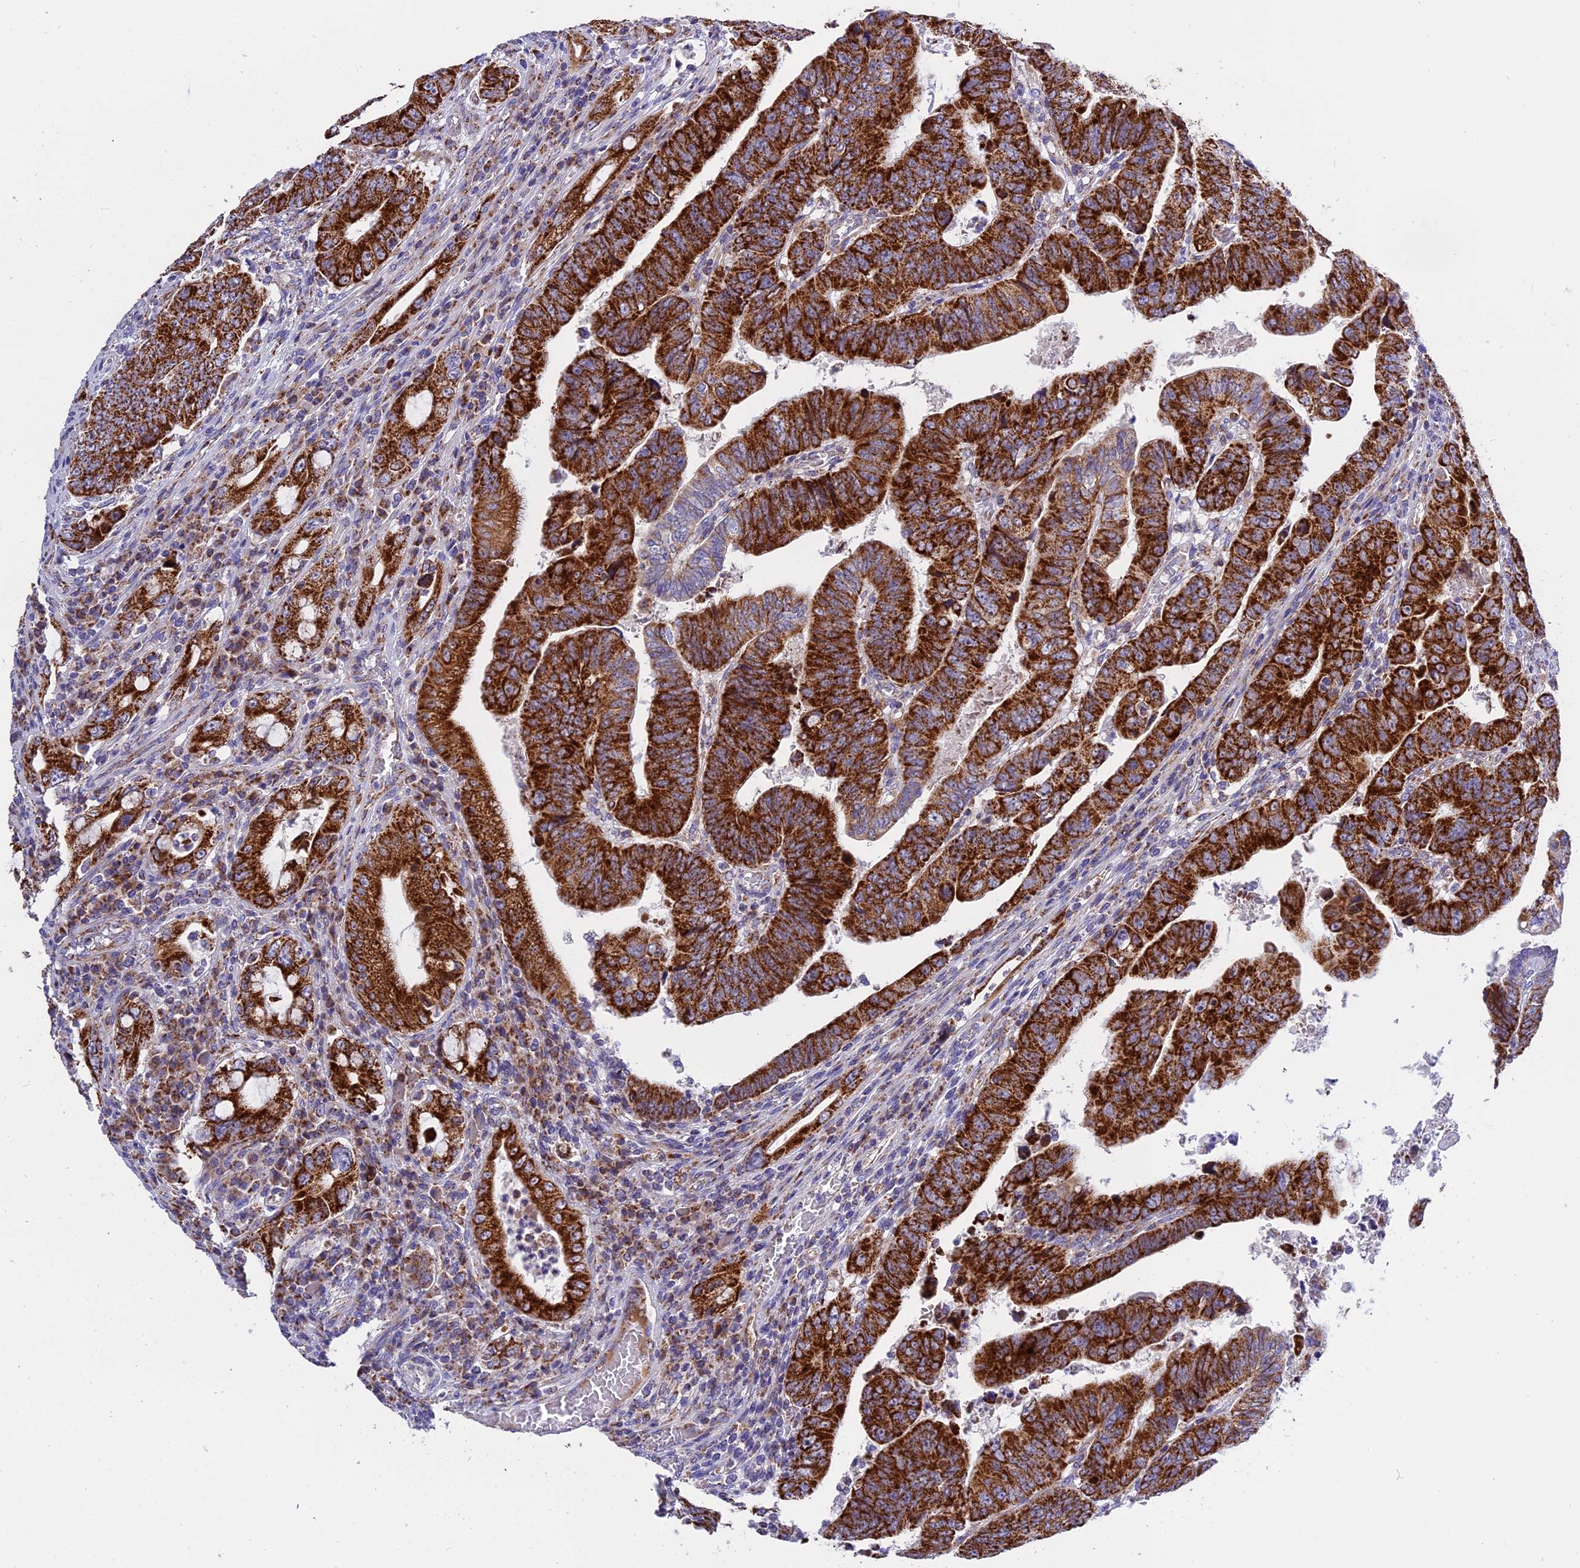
{"staining": {"intensity": "strong", "quantity": ">75%", "location": "cytoplasmic/membranous"}, "tissue": "colorectal cancer", "cell_type": "Tumor cells", "image_type": "cancer", "snomed": [{"axis": "morphology", "description": "Normal tissue, NOS"}, {"axis": "morphology", "description": "Adenocarcinoma, NOS"}, {"axis": "topography", "description": "Rectum"}], "caption": "Immunohistochemical staining of adenocarcinoma (colorectal) displays strong cytoplasmic/membranous protein positivity in about >75% of tumor cells. (DAB (3,3'-diaminobenzidine) = brown stain, brightfield microscopy at high magnification).", "gene": "MRPS34", "patient": {"sex": "female", "age": 65}}